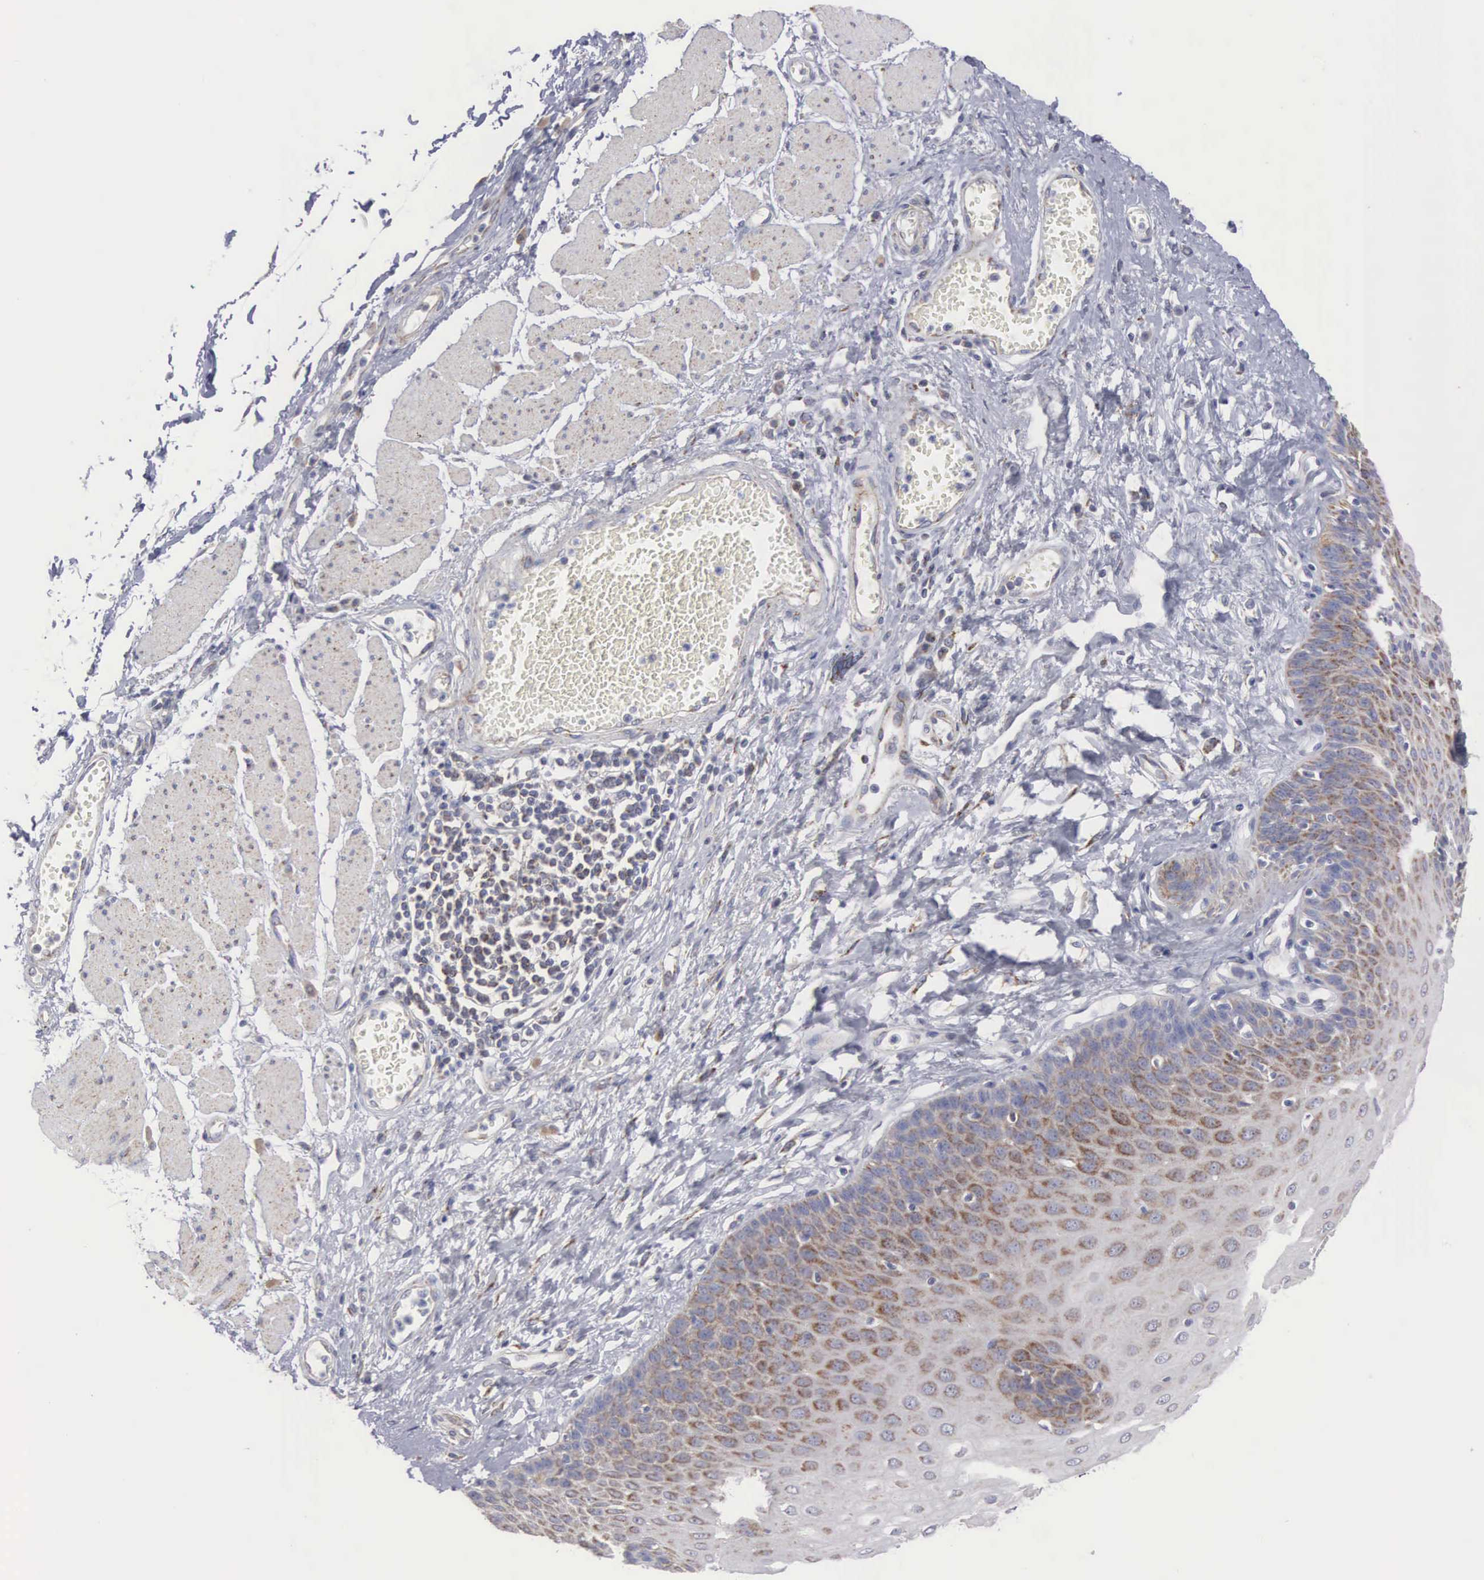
{"staining": {"intensity": "weak", "quantity": "25%-75%", "location": "cytoplasmic/membranous"}, "tissue": "esophagus", "cell_type": "Squamous epithelial cells", "image_type": "normal", "snomed": [{"axis": "morphology", "description": "Normal tissue, NOS"}, {"axis": "topography", "description": "Esophagus"}], "caption": "Protein staining of normal esophagus exhibits weak cytoplasmic/membranous expression in approximately 25%-75% of squamous epithelial cells.", "gene": "APOOL", "patient": {"sex": "male", "age": 65}}